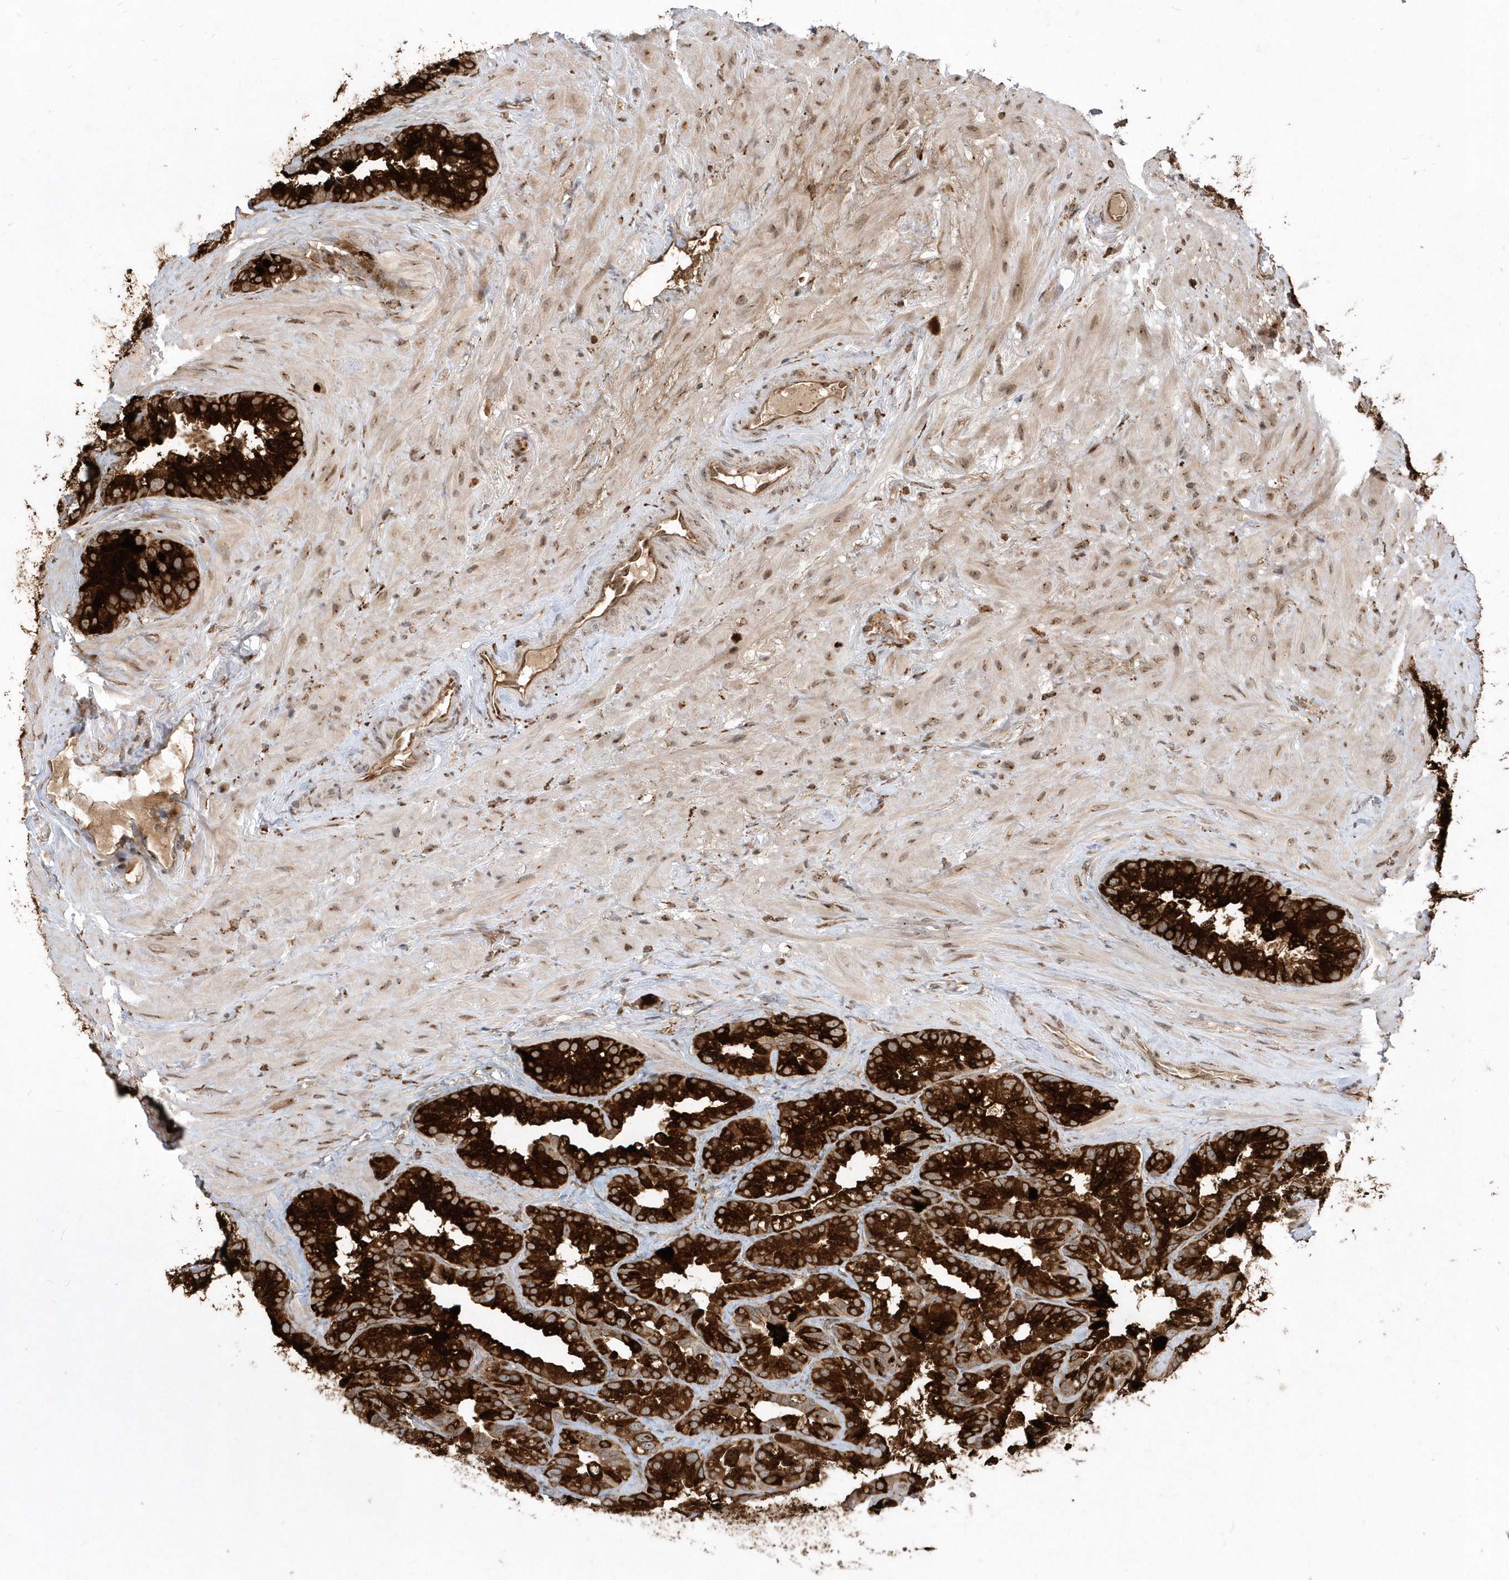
{"staining": {"intensity": "strong", "quantity": ">75%", "location": "cytoplasmic/membranous"}, "tissue": "seminal vesicle", "cell_type": "Glandular cells", "image_type": "normal", "snomed": [{"axis": "morphology", "description": "Normal tissue, NOS"}, {"axis": "topography", "description": "Prostate"}, {"axis": "topography", "description": "Seminal veicle"}], "caption": "Seminal vesicle stained for a protein exhibits strong cytoplasmic/membranous positivity in glandular cells. (brown staining indicates protein expression, while blue staining denotes nuclei).", "gene": "EPC2", "patient": {"sex": "male", "age": 68}}